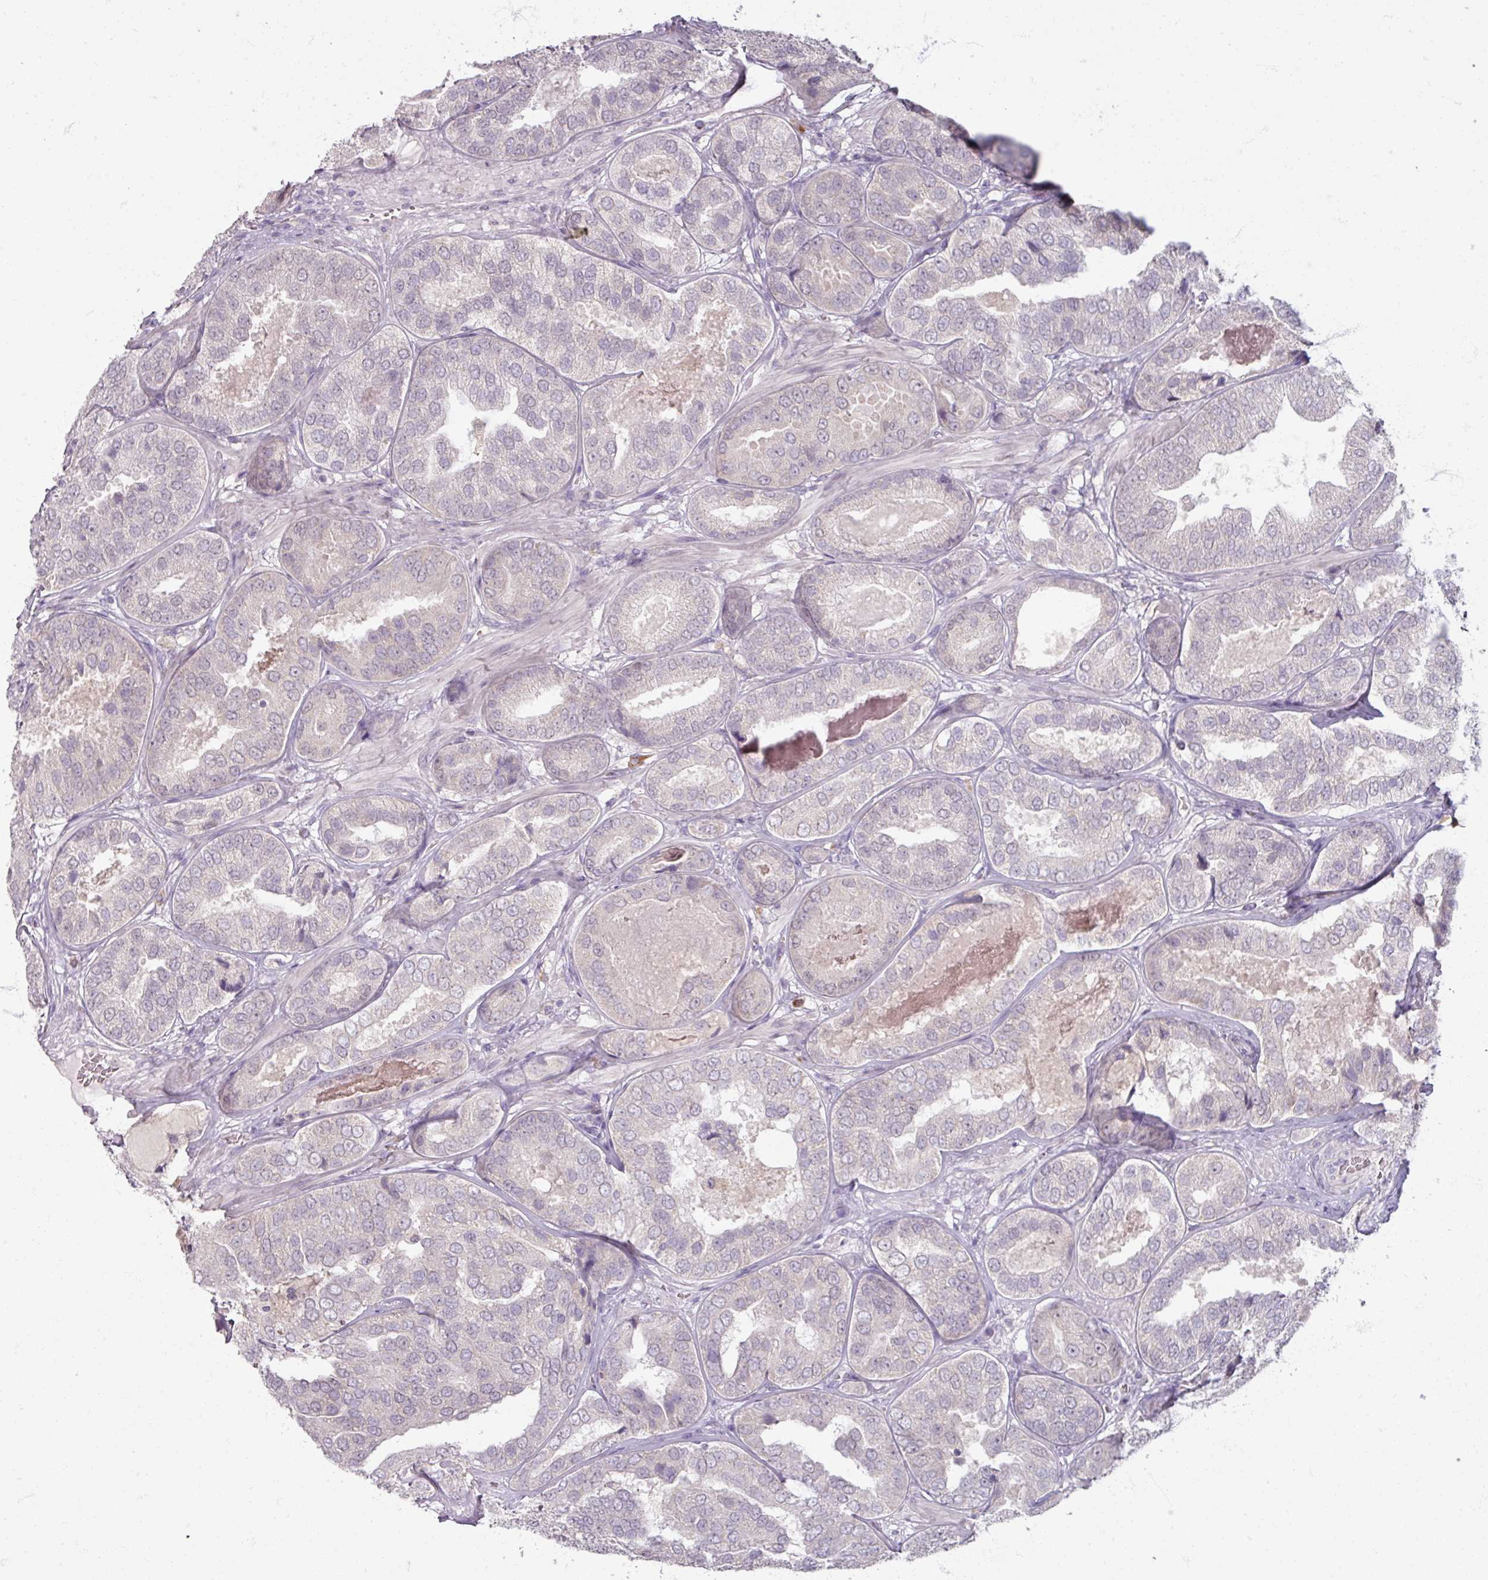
{"staining": {"intensity": "negative", "quantity": "none", "location": "none"}, "tissue": "prostate cancer", "cell_type": "Tumor cells", "image_type": "cancer", "snomed": [{"axis": "morphology", "description": "Adenocarcinoma, High grade"}, {"axis": "topography", "description": "Prostate"}], "caption": "A histopathology image of human prostate cancer (adenocarcinoma (high-grade)) is negative for staining in tumor cells.", "gene": "SOX11", "patient": {"sex": "male", "age": 63}}